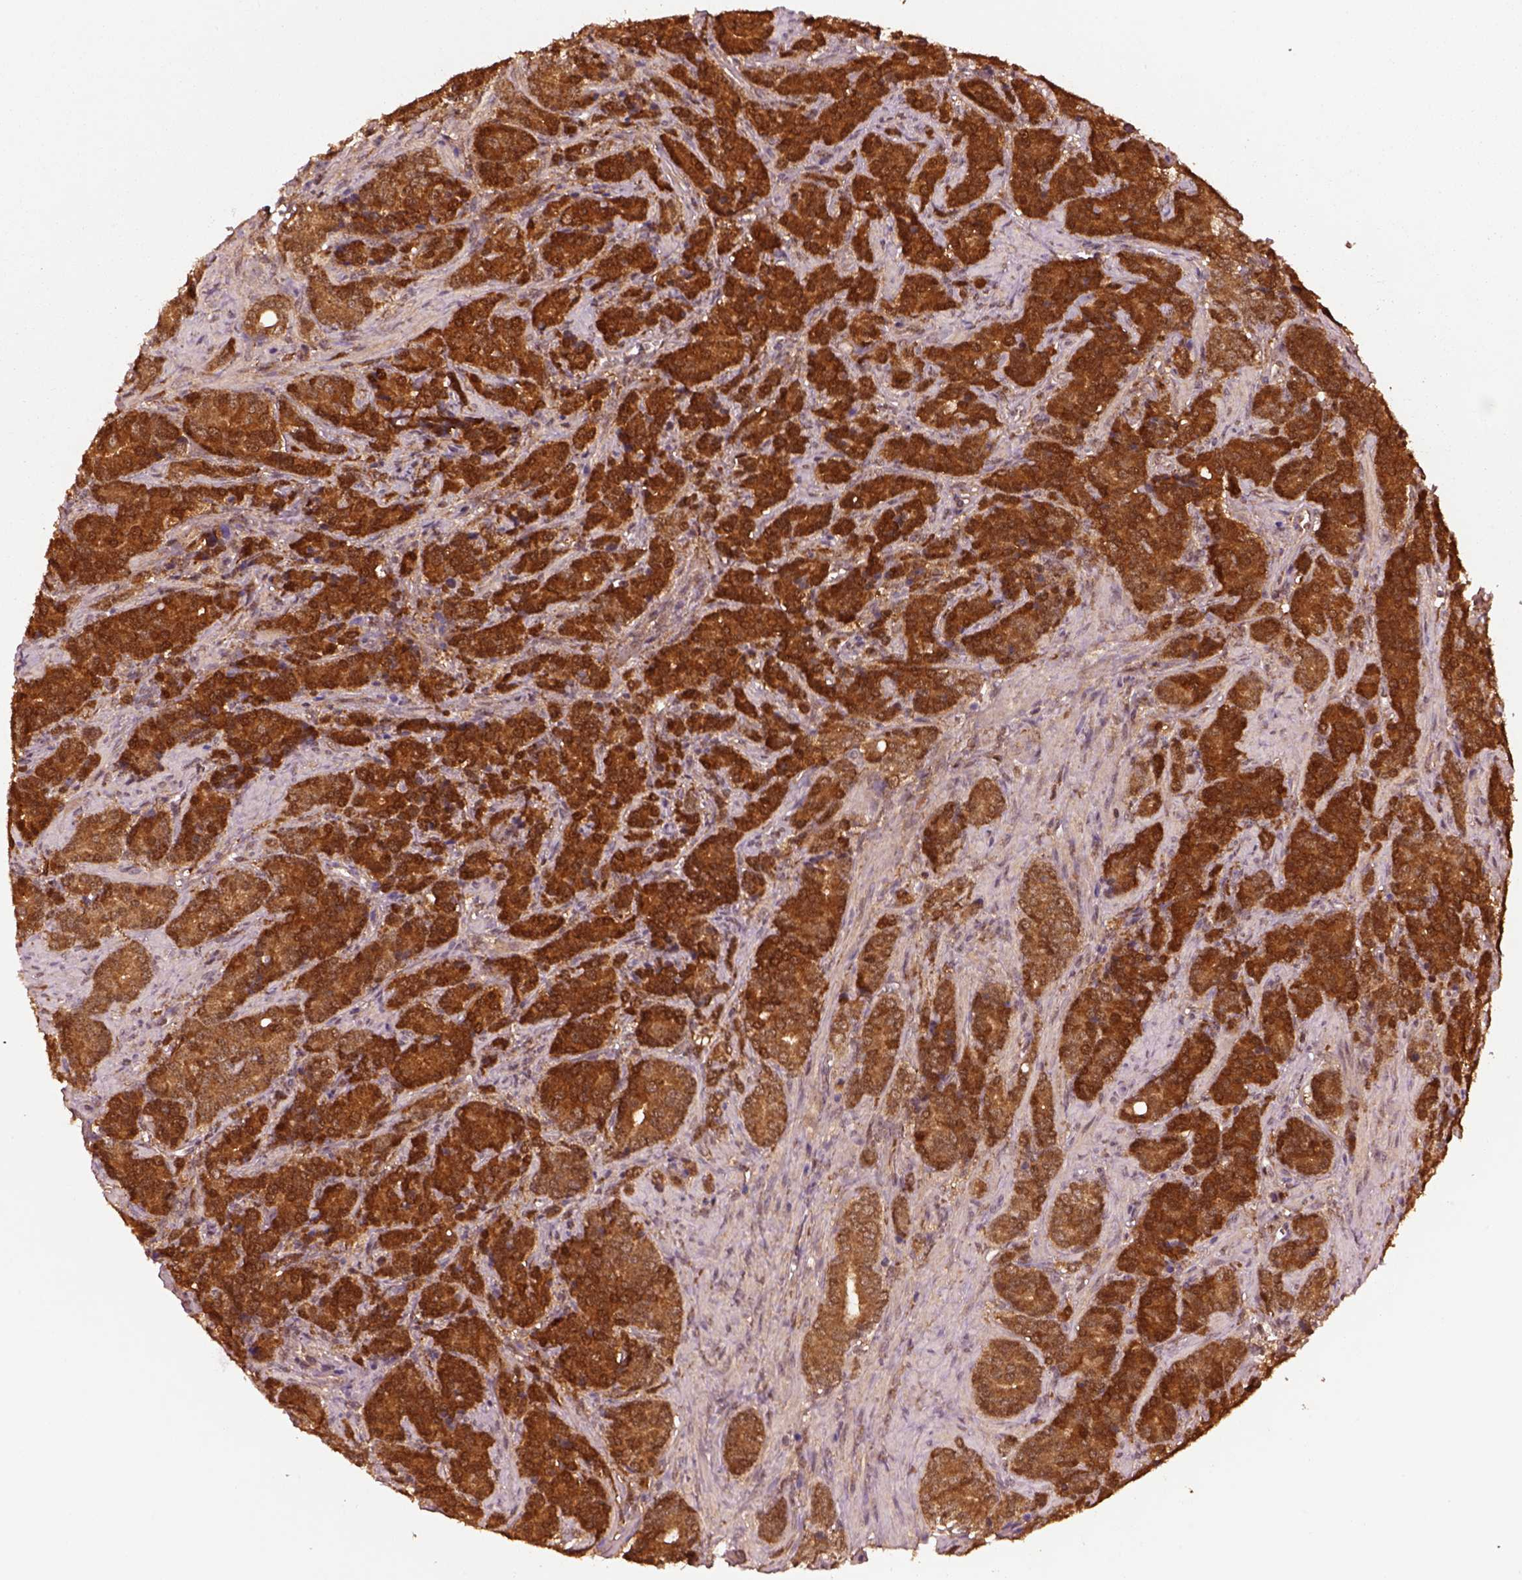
{"staining": {"intensity": "strong", "quantity": ">75%", "location": "cytoplasmic/membranous,nuclear"}, "tissue": "prostate cancer", "cell_type": "Tumor cells", "image_type": "cancer", "snomed": [{"axis": "morphology", "description": "Adenocarcinoma, High grade"}, {"axis": "topography", "description": "Prostate"}], "caption": "This photomicrograph reveals immunohistochemistry staining of high-grade adenocarcinoma (prostate), with high strong cytoplasmic/membranous and nuclear expression in about >75% of tumor cells.", "gene": "MDP1", "patient": {"sex": "male", "age": 84}}